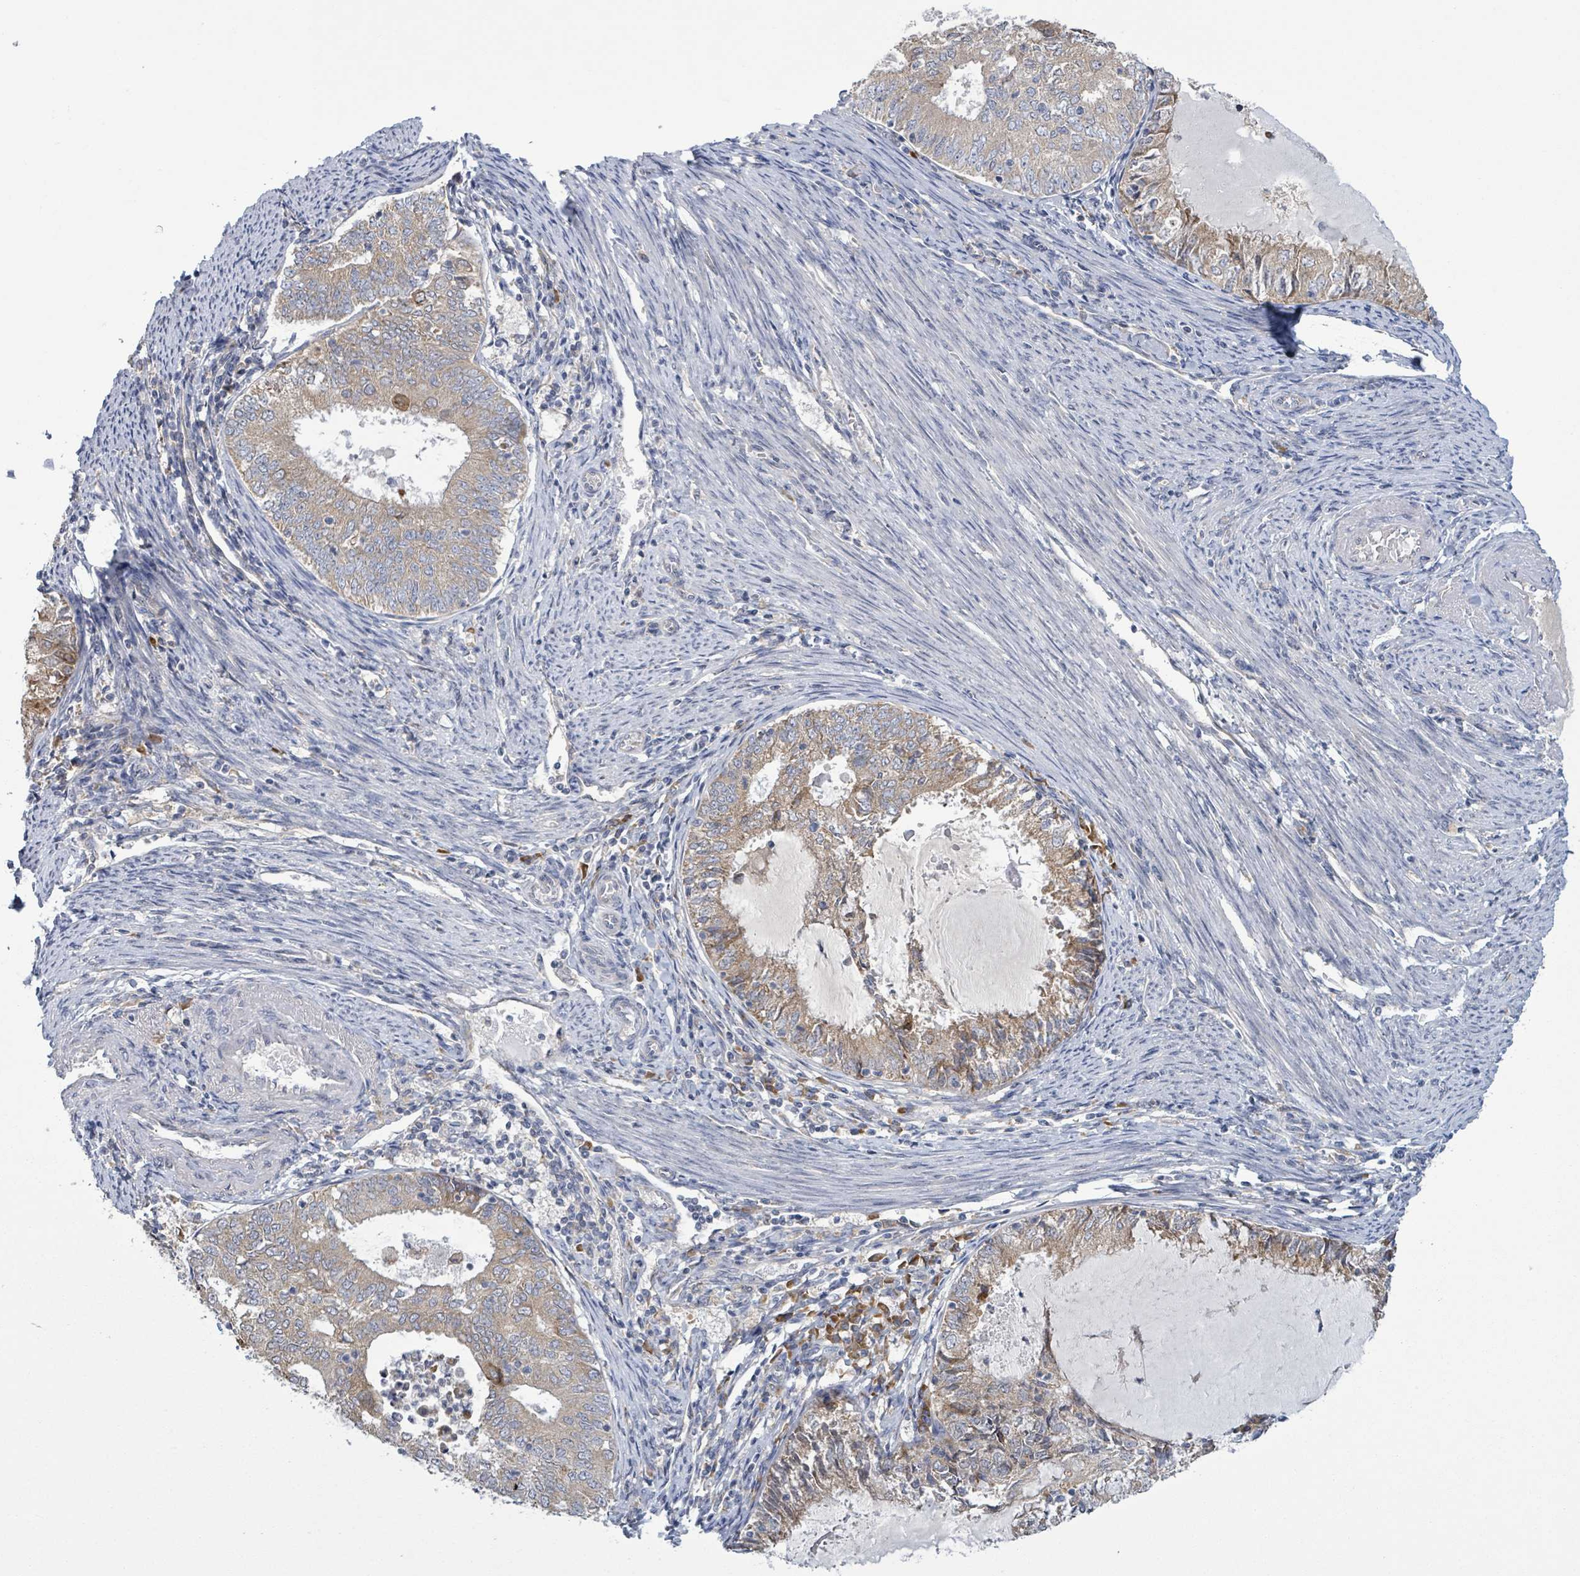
{"staining": {"intensity": "moderate", "quantity": ">75%", "location": "cytoplasmic/membranous"}, "tissue": "endometrial cancer", "cell_type": "Tumor cells", "image_type": "cancer", "snomed": [{"axis": "morphology", "description": "Adenocarcinoma, NOS"}, {"axis": "topography", "description": "Endometrium"}], "caption": "High-power microscopy captured an IHC image of adenocarcinoma (endometrial), revealing moderate cytoplasmic/membranous positivity in approximately >75% of tumor cells. The staining was performed using DAB to visualize the protein expression in brown, while the nuclei were stained in blue with hematoxylin (Magnification: 20x).", "gene": "ATP13A1", "patient": {"sex": "female", "age": 57}}